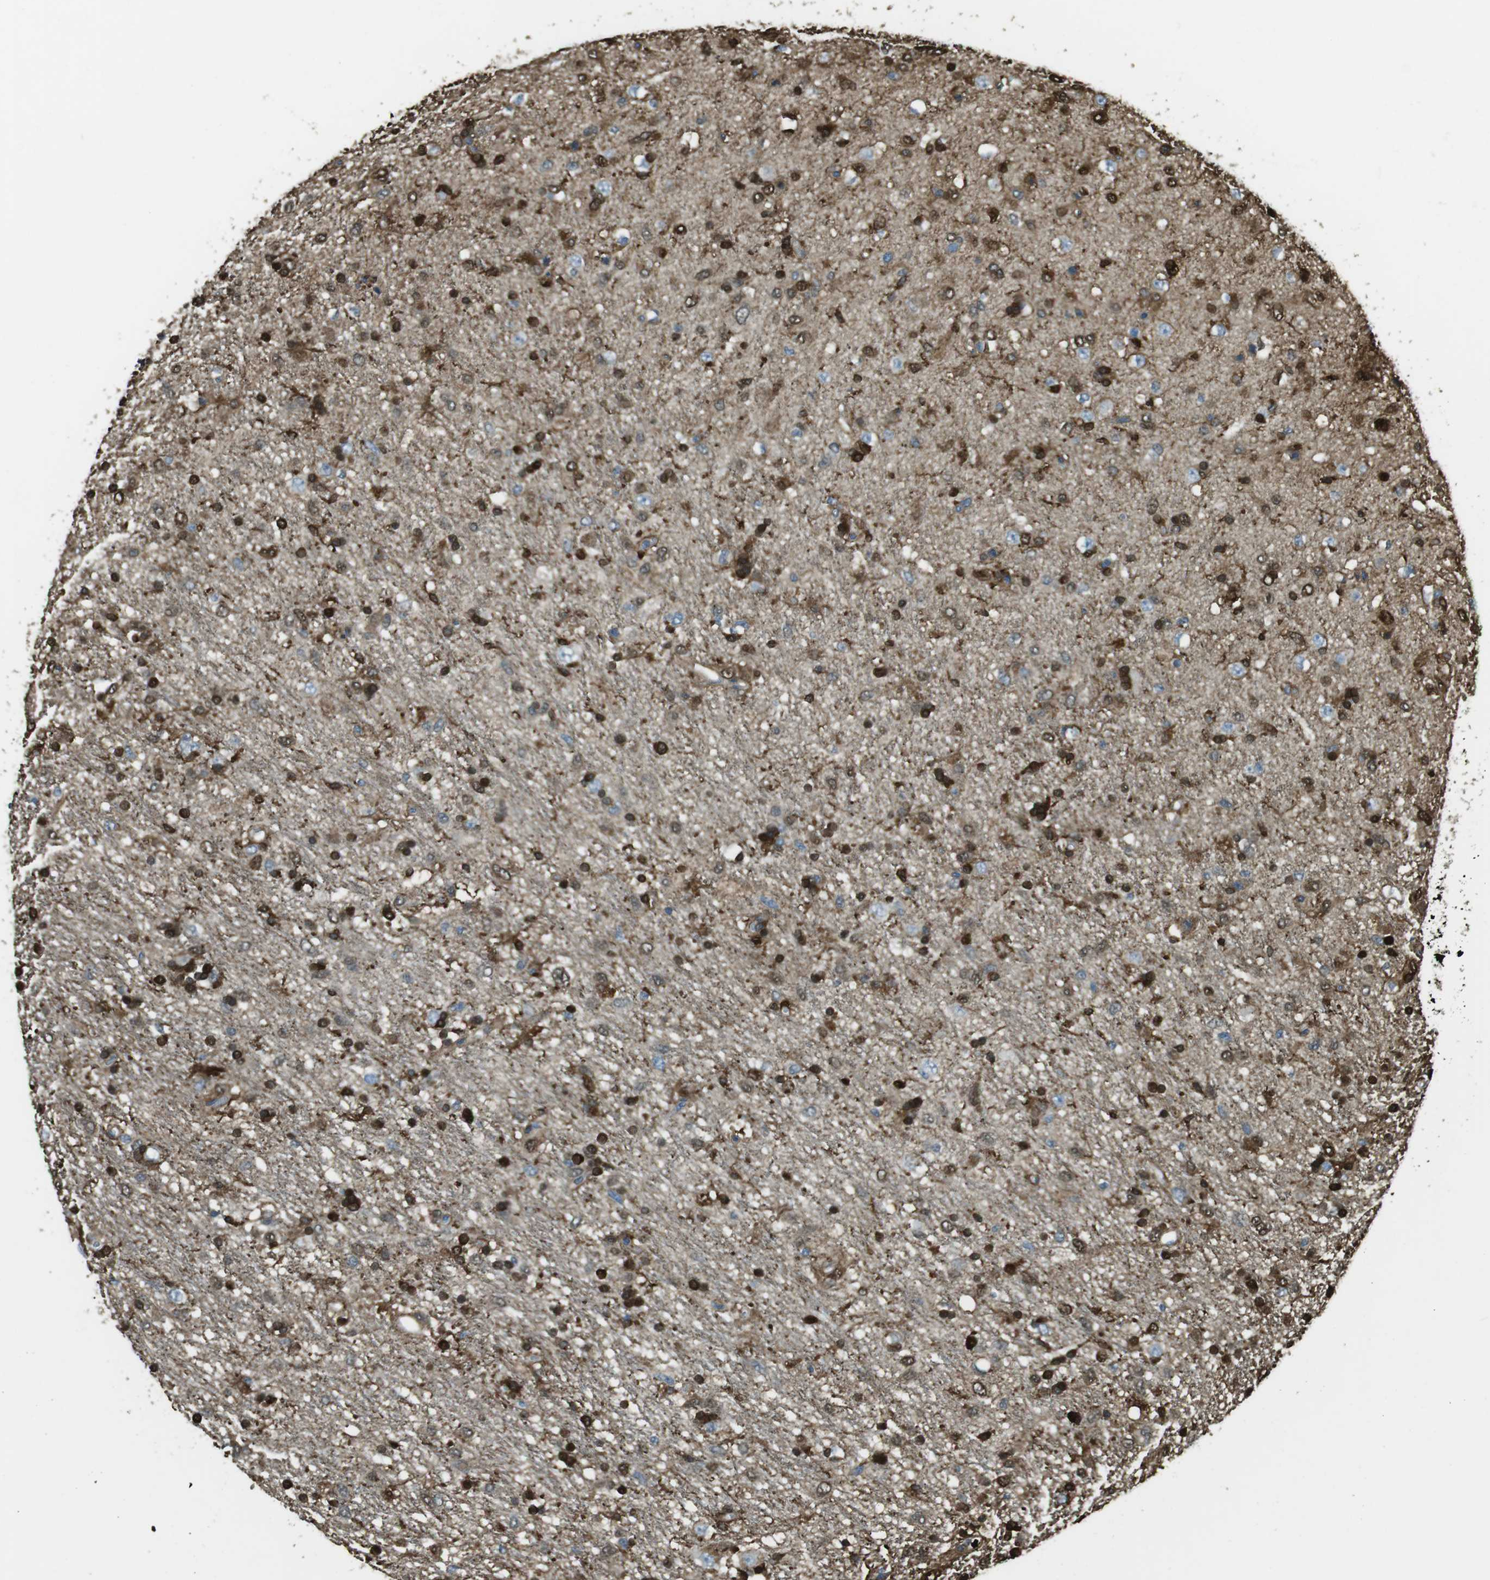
{"staining": {"intensity": "strong", "quantity": "25%-75%", "location": "cytoplasmic/membranous,nuclear"}, "tissue": "glioma", "cell_type": "Tumor cells", "image_type": "cancer", "snomed": [{"axis": "morphology", "description": "Glioma, malignant, Low grade"}, {"axis": "topography", "description": "Brain"}], "caption": "Protein staining exhibits strong cytoplasmic/membranous and nuclear expression in about 25%-75% of tumor cells in low-grade glioma (malignant).", "gene": "SFT2D1", "patient": {"sex": "male", "age": 77}}